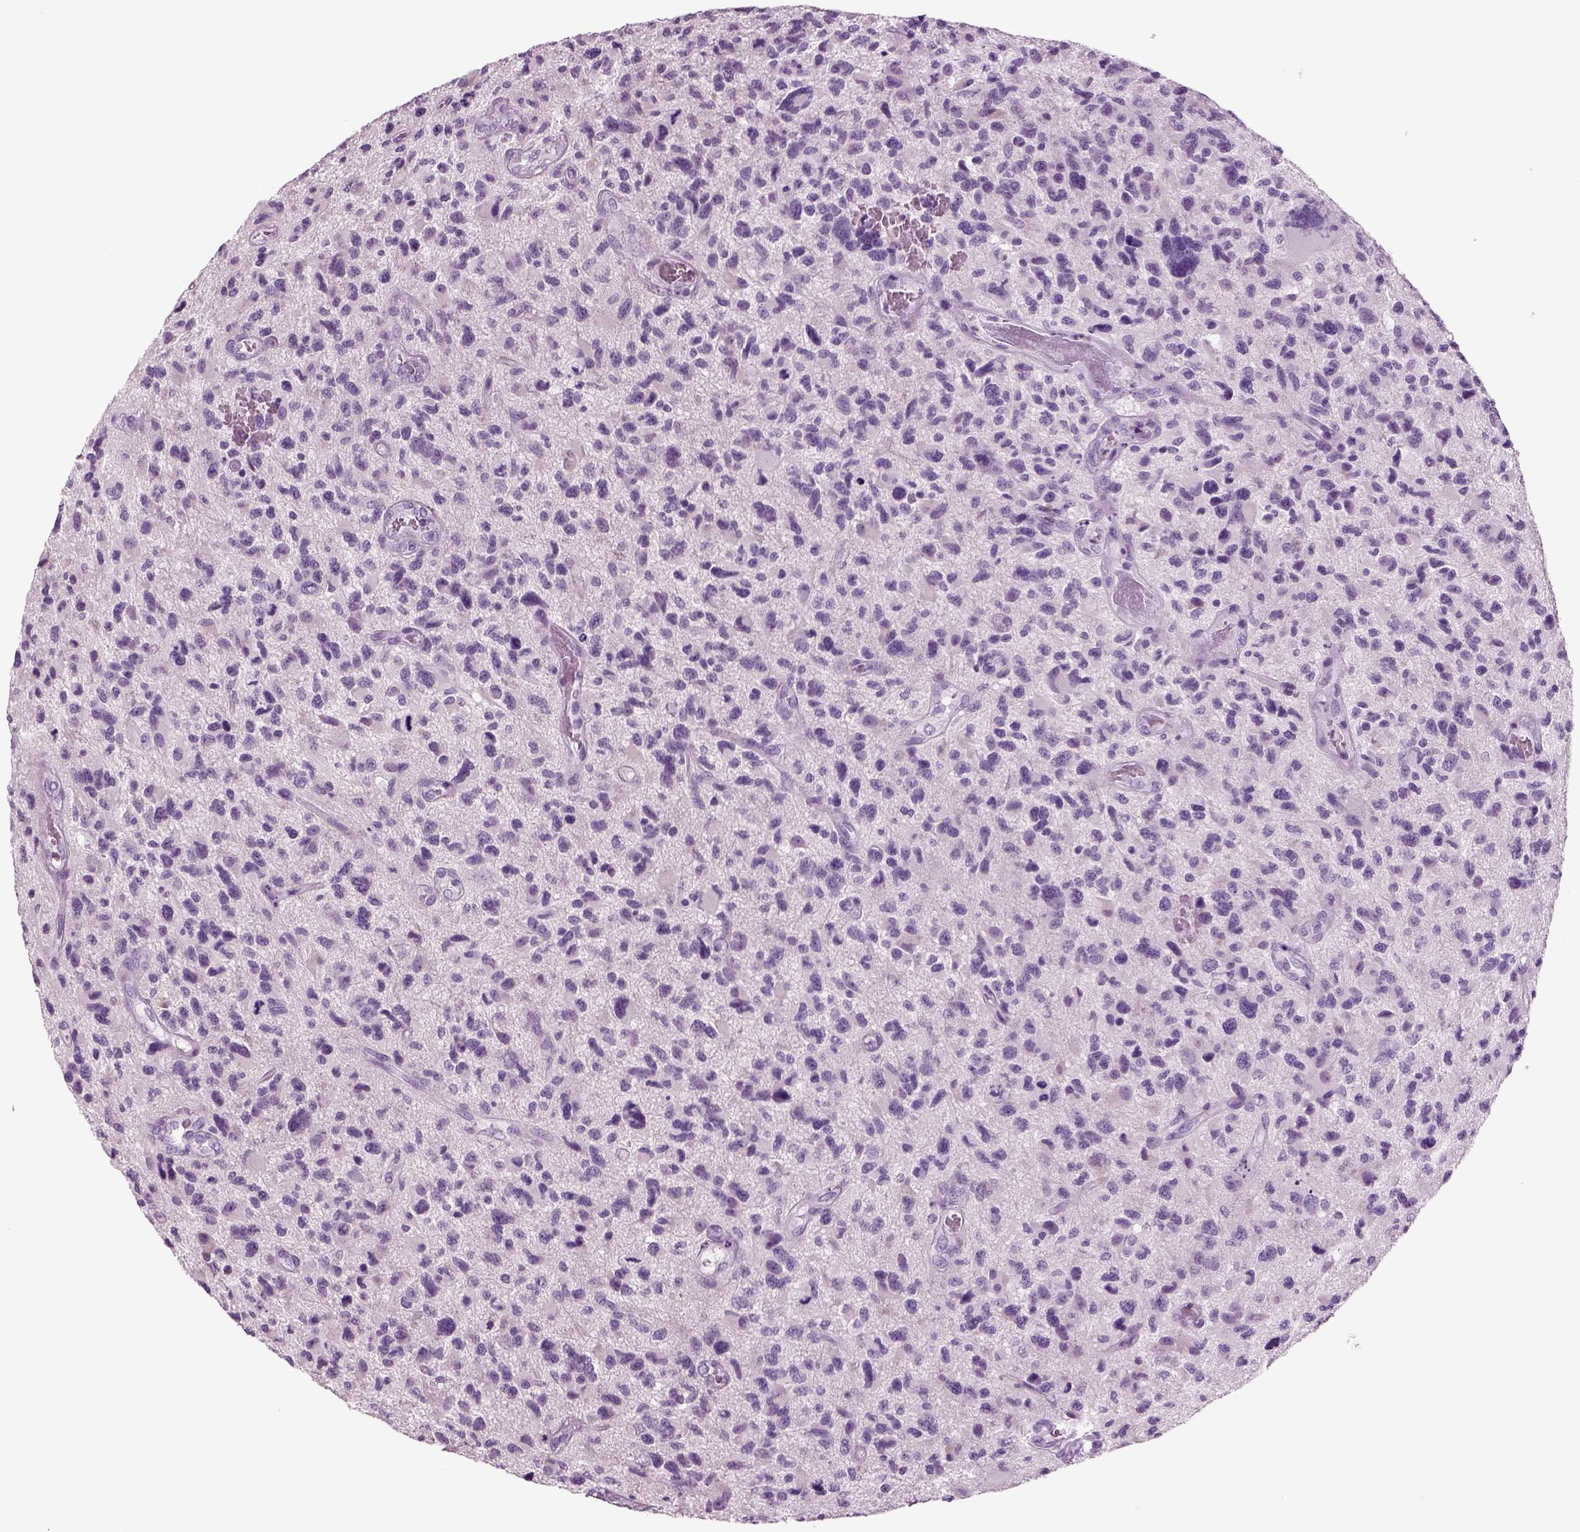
{"staining": {"intensity": "negative", "quantity": "none", "location": "none"}, "tissue": "glioma", "cell_type": "Tumor cells", "image_type": "cancer", "snomed": [{"axis": "morphology", "description": "Glioma, malignant, NOS"}, {"axis": "morphology", "description": "Glioma, malignant, High grade"}, {"axis": "topography", "description": "Brain"}], "caption": "Immunohistochemistry (IHC) image of human high-grade glioma (malignant) stained for a protein (brown), which displays no expression in tumor cells. Brightfield microscopy of immunohistochemistry stained with DAB (brown) and hematoxylin (blue), captured at high magnification.", "gene": "CRABP1", "patient": {"sex": "female", "age": 71}}